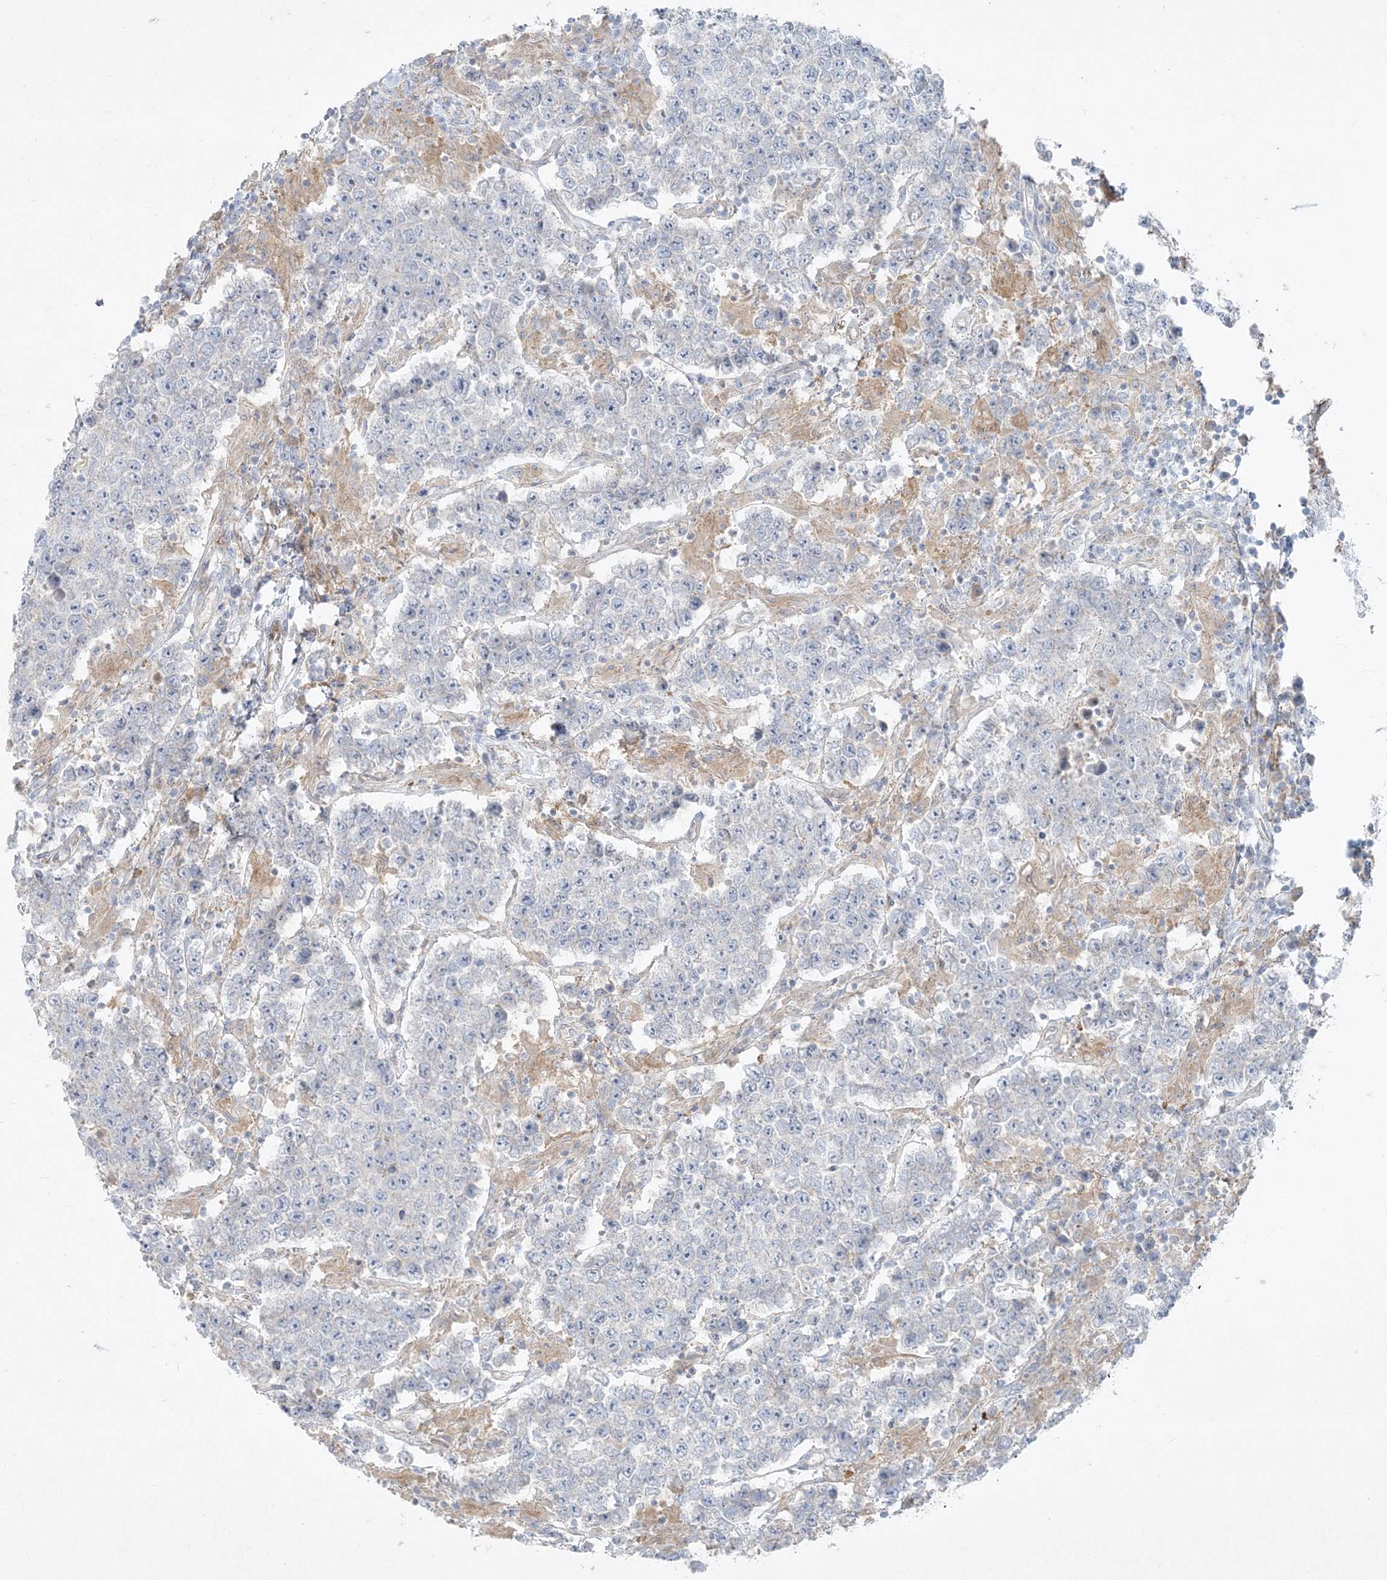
{"staining": {"intensity": "negative", "quantity": "none", "location": "none"}, "tissue": "testis cancer", "cell_type": "Tumor cells", "image_type": "cancer", "snomed": [{"axis": "morphology", "description": "Normal tissue, NOS"}, {"axis": "morphology", "description": "Urothelial carcinoma, High grade"}, {"axis": "morphology", "description": "Seminoma, NOS"}, {"axis": "morphology", "description": "Carcinoma, Embryonal, NOS"}, {"axis": "topography", "description": "Urinary bladder"}, {"axis": "topography", "description": "Testis"}], "caption": "Immunohistochemistry (IHC) of human embryonal carcinoma (testis) reveals no expression in tumor cells.", "gene": "ATP11A", "patient": {"sex": "male", "age": 41}}